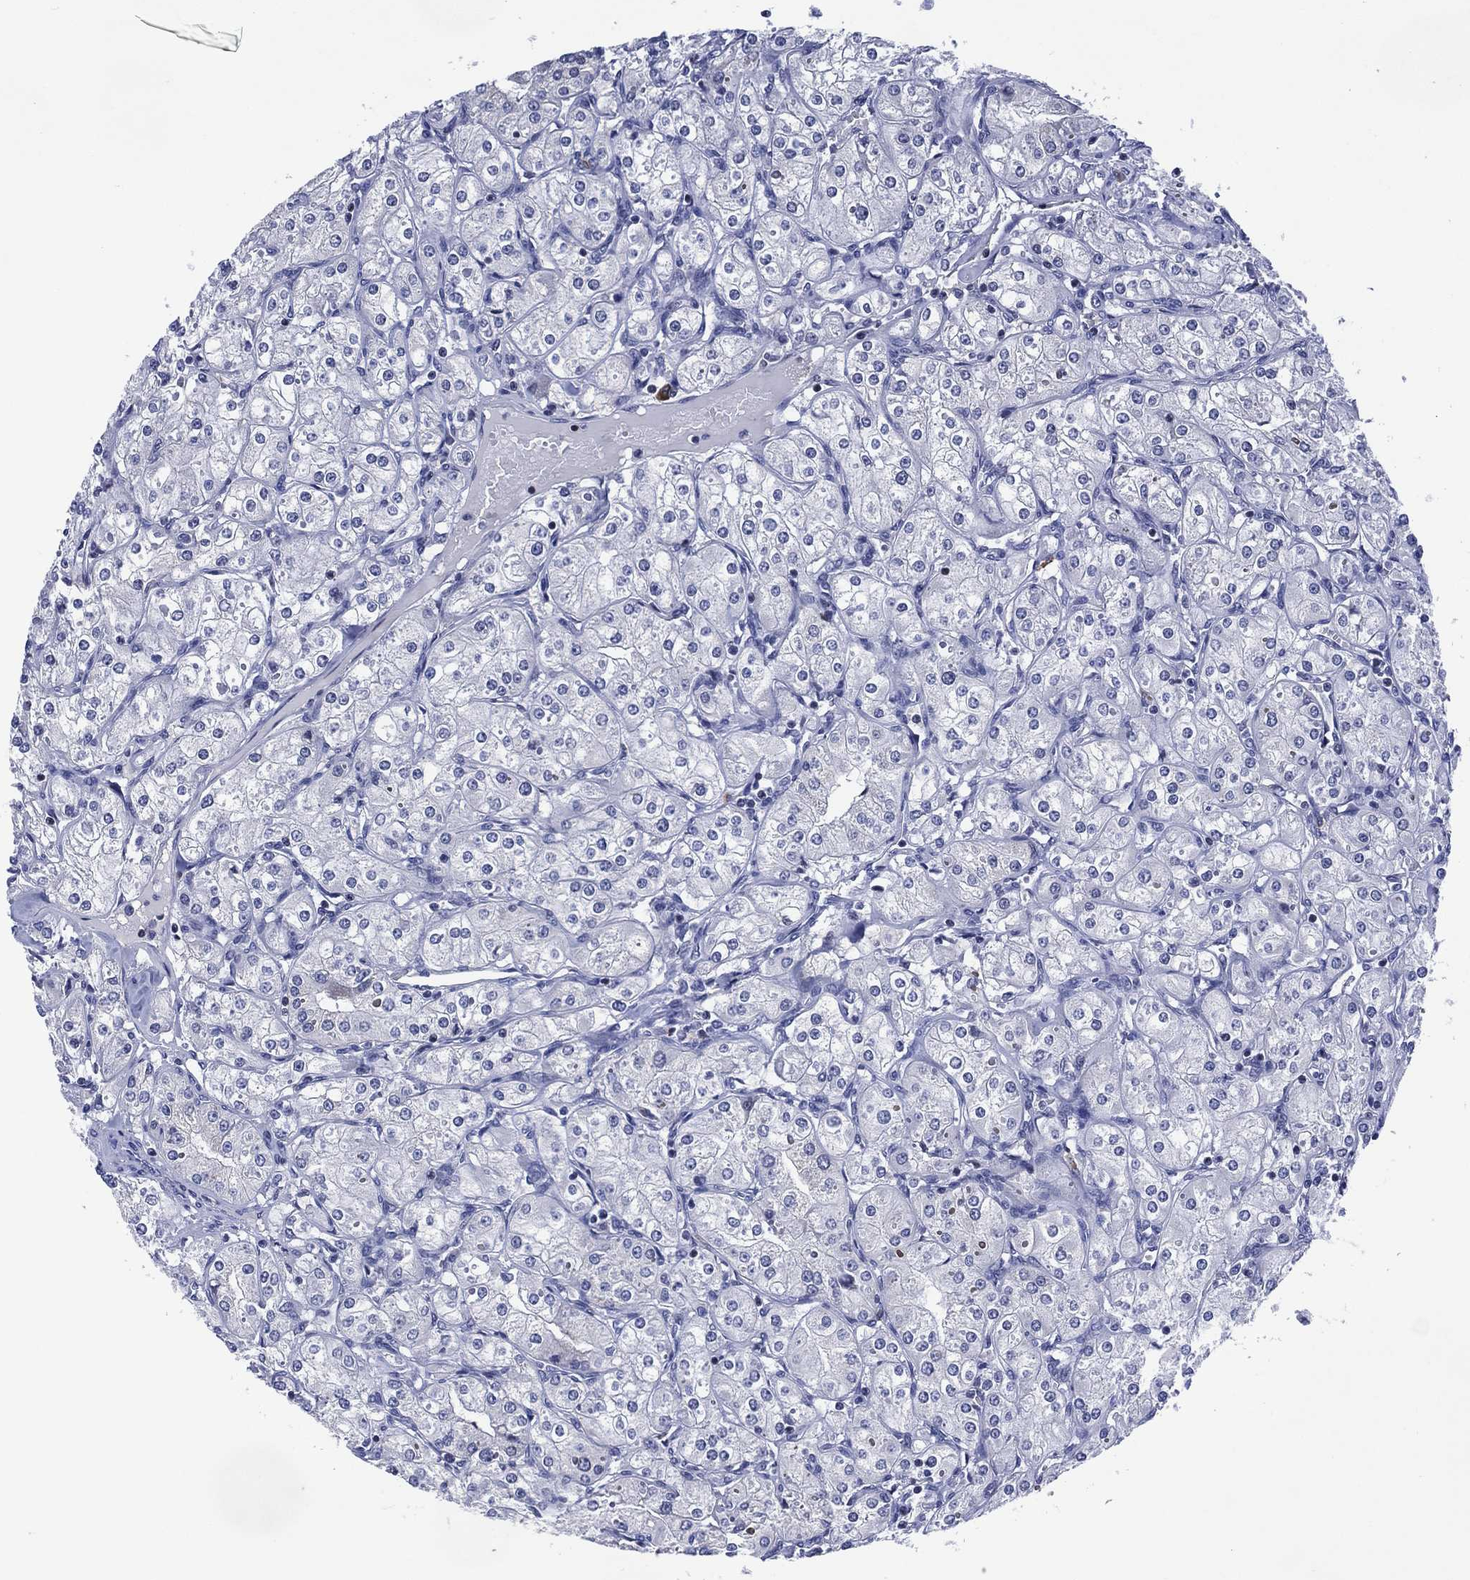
{"staining": {"intensity": "negative", "quantity": "none", "location": "none"}, "tissue": "renal cancer", "cell_type": "Tumor cells", "image_type": "cancer", "snomed": [{"axis": "morphology", "description": "Adenocarcinoma, NOS"}, {"axis": "topography", "description": "Kidney"}], "caption": "DAB immunohistochemical staining of human adenocarcinoma (renal) demonstrates no significant staining in tumor cells.", "gene": "USP26", "patient": {"sex": "male", "age": 77}}